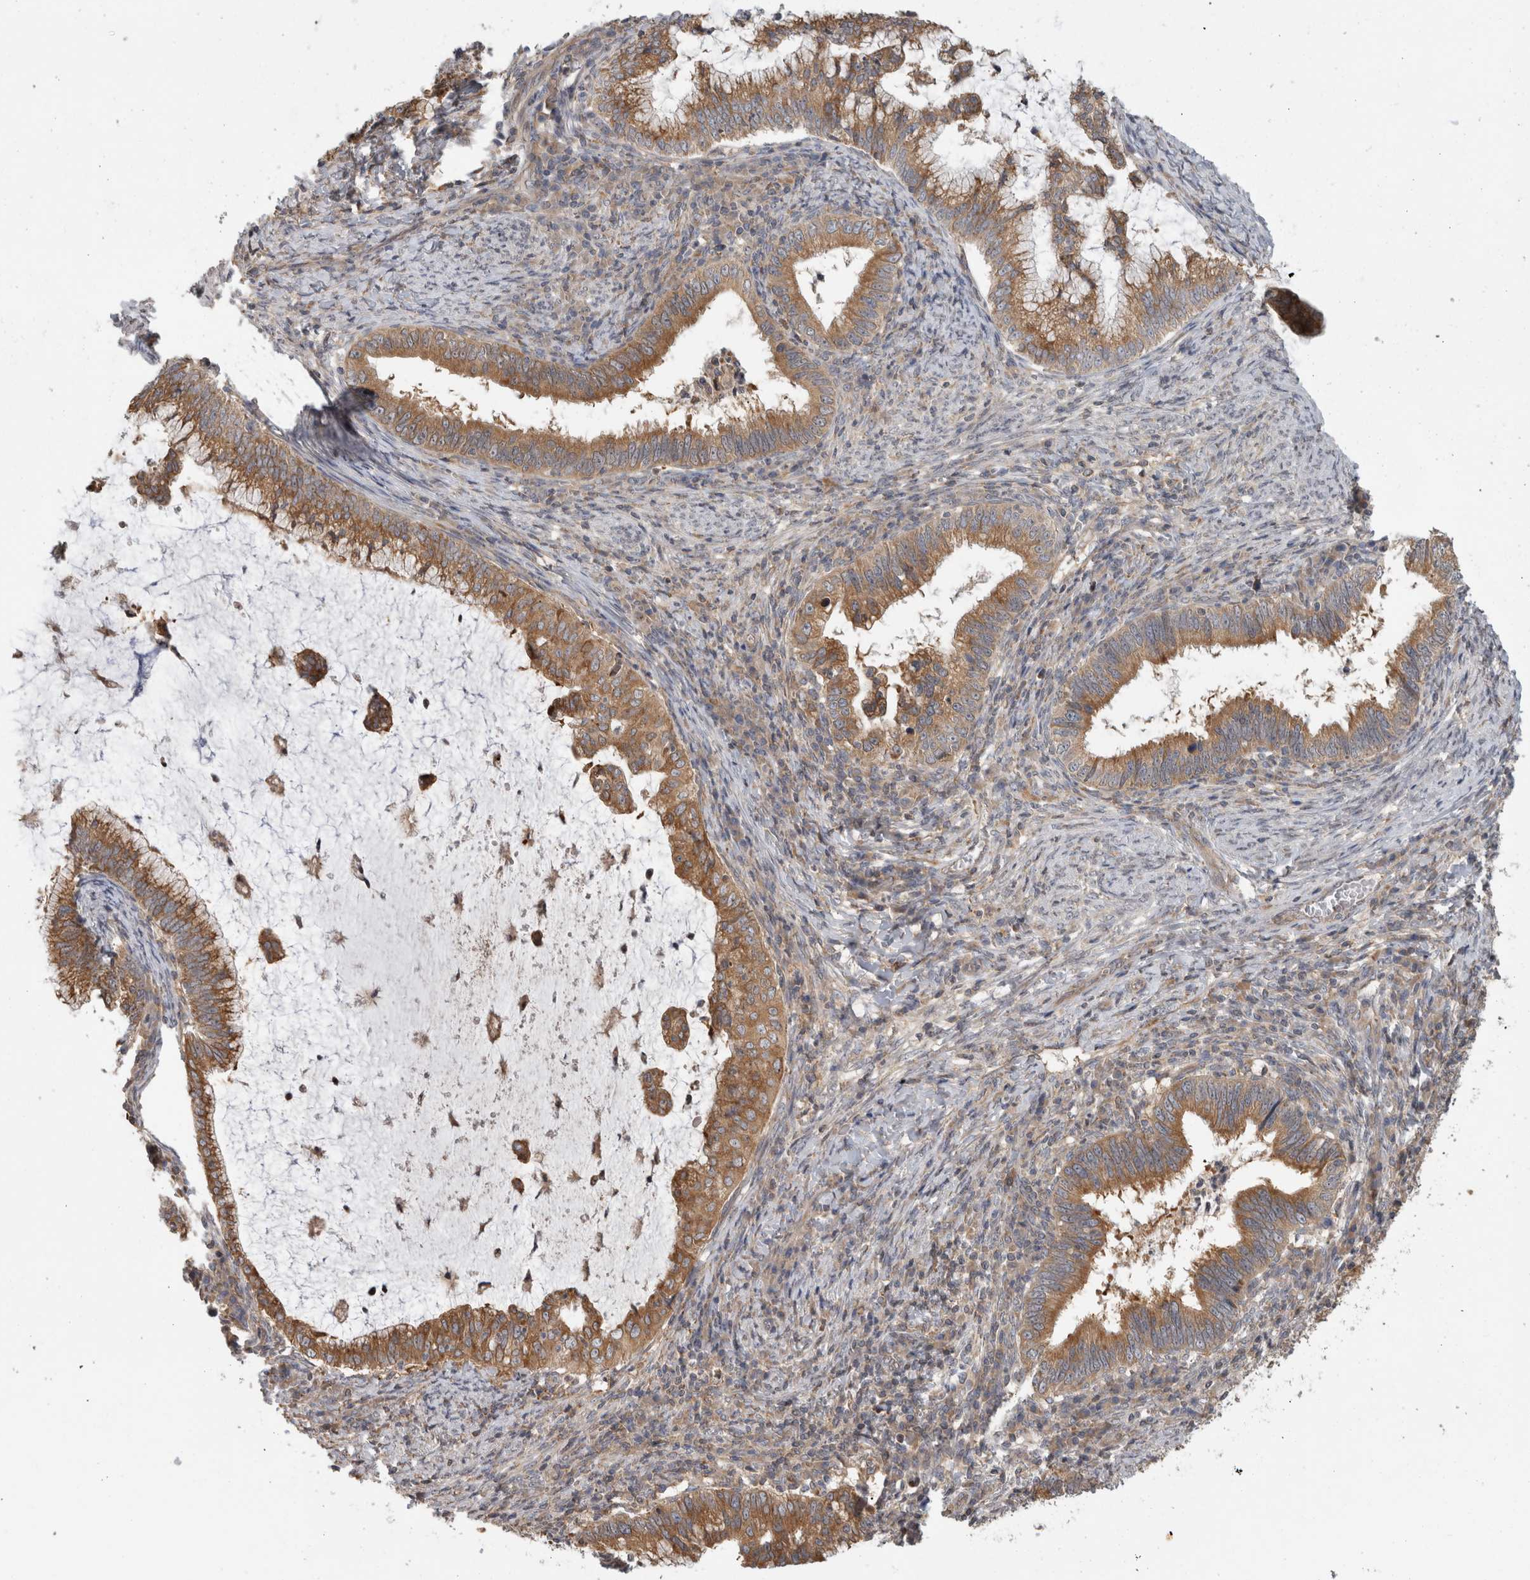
{"staining": {"intensity": "moderate", "quantity": ">75%", "location": "cytoplasmic/membranous"}, "tissue": "cervical cancer", "cell_type": "Tumor cells", "image_type": "cancer", "snomed": [{"axis": "morphology", "description": "Adenocarcinoma, NOS"}, {"axis": "topography", "description": "Cervix"}], "caption": "Adenocarcinoma (cervical) stained with a protein marker exhibits moderate staining in tumor cells.", "gene": "PARP6", "patient": {"sex": "female", "age": 36}}